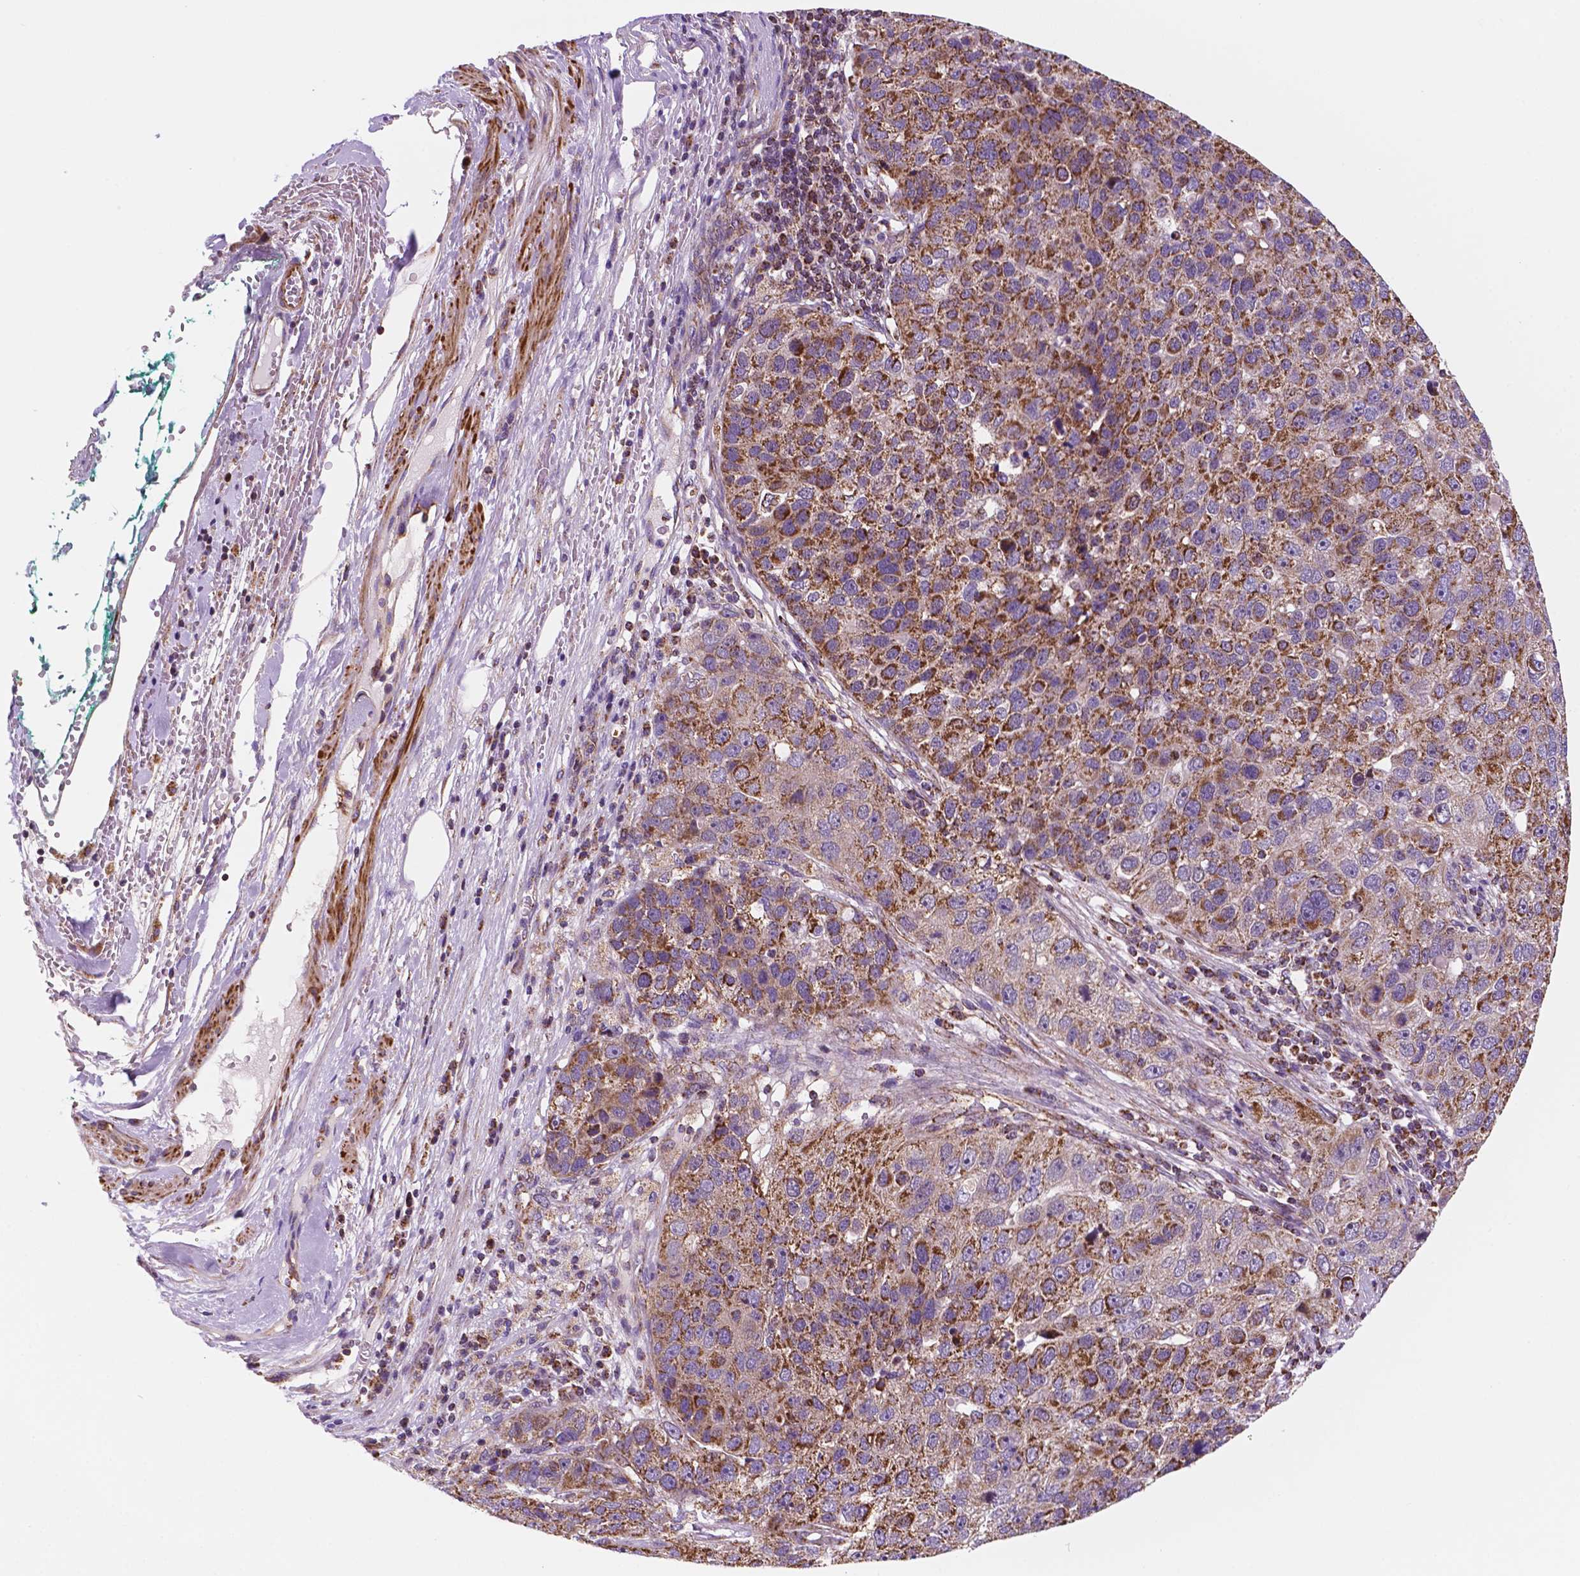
{"staining": {"intensity": "strong", "quantity": ">75%", "location": "cytoplasmic/membranous"}, "tissue": "pancreatic cancer", "cell_type": "Tumor cells", "image_type": "cancer", "snomed": [{"axis": "morphology", "description": "Adenocarcinoma, NOS"}, {"axis": "topography", "description": "Pancreas"}], "caption": "Pancreatic cancer (adenocarcinoma) tissue exhibits strong cytoplasmic/membranous staining in approximately >75% of tumor cells", "gene": "GEMIN4", "patient": {"sex": "female", "age": 61}}